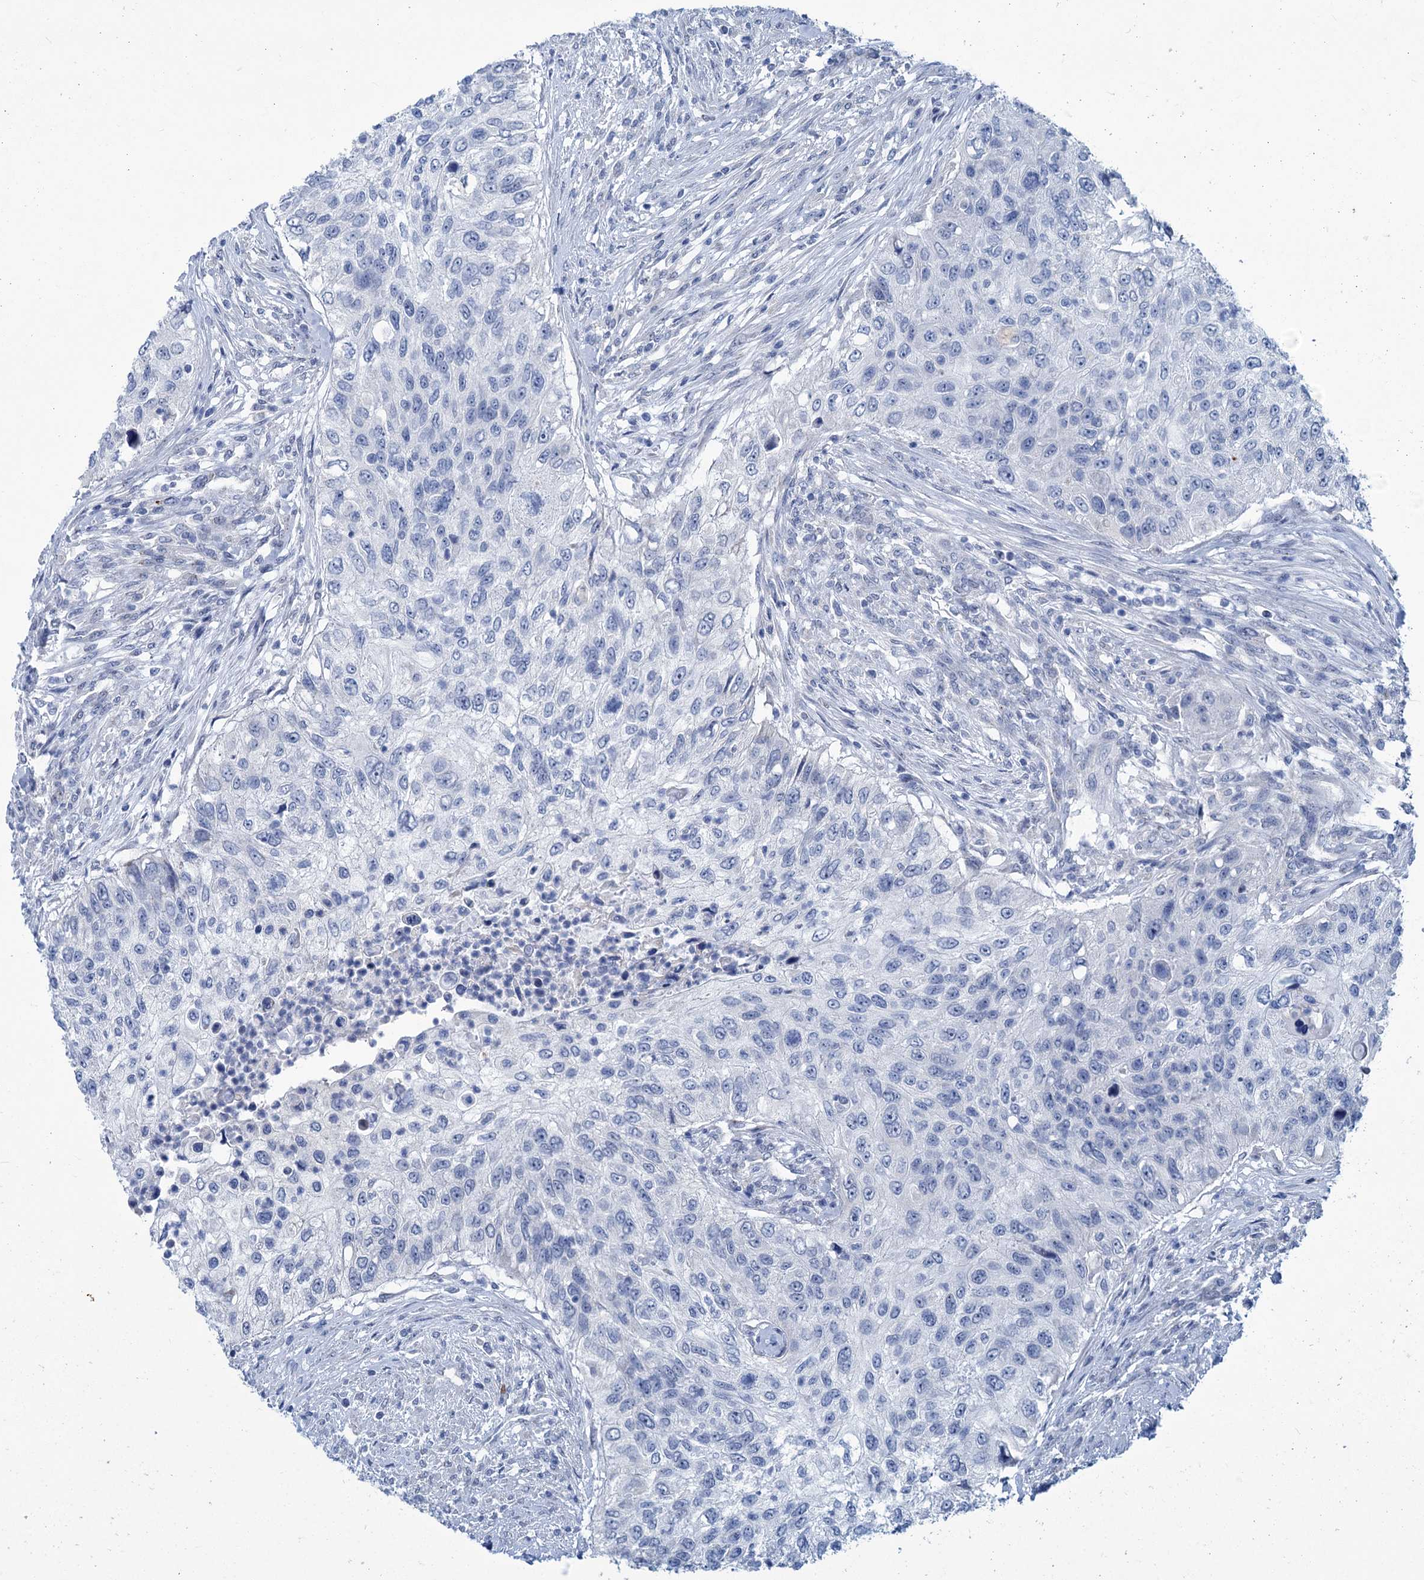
{"staining": {"intensity": "negative", "quantity": "none", "location": "none"}, "tissue": "urothelial cancer", "cell_type": "Tumor cells", "image_type": "cancer", "snomed": [{"axis": "morphology", "description": "Urothelial carcinoma, High grade"}, {"axis": "topography", "description": "Urinary bladder"}], "caption": "Tumor cells are negative for brown protein staining in urothelial carcinoma (high-grade). Nuclei are stained in blue.", "gene": "NEU3", "patient": {"sex": "female", "age": 60}}